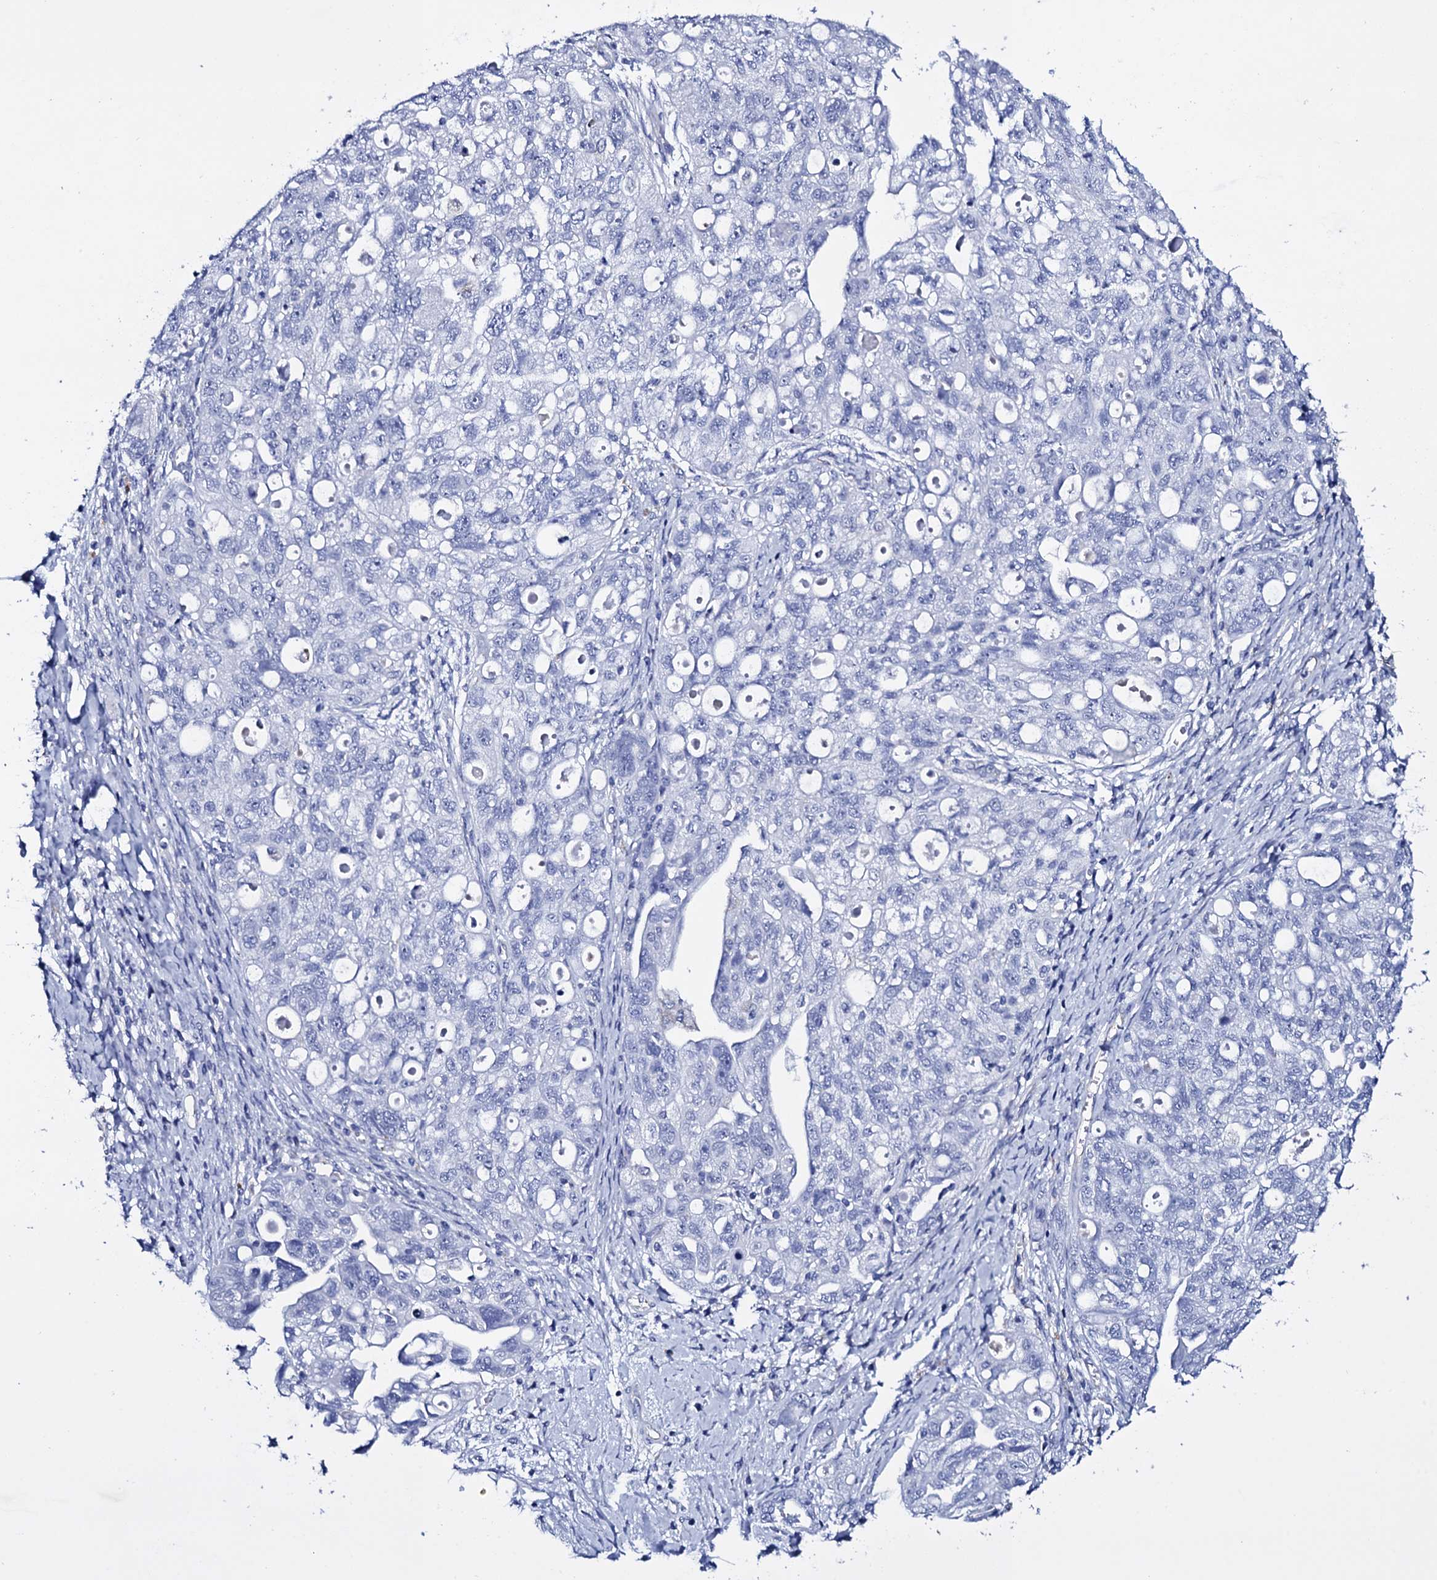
{"staining": {"intensity": "negative", "quantity": "none", "location": "none"}, "tissue": "ovarian cancer", "cell_type": "Tumor cells", "image_type": "cancer", "snomed": [{"axis": "morphology", "description": "Carcinoma, NOS"}, {"axis": "morphology", "description": "Cystadenocarcinoma, serous, NOS"}, {"axis": "topography", "description": "Ovary"}], "caption": "High power microscopy micrograph of an IHC micrograph of ovarian cancer, revealing no significant expression in tumor cells.", "gene": "ITPRID2", "patient": {"sex": "female", "age": 69}}